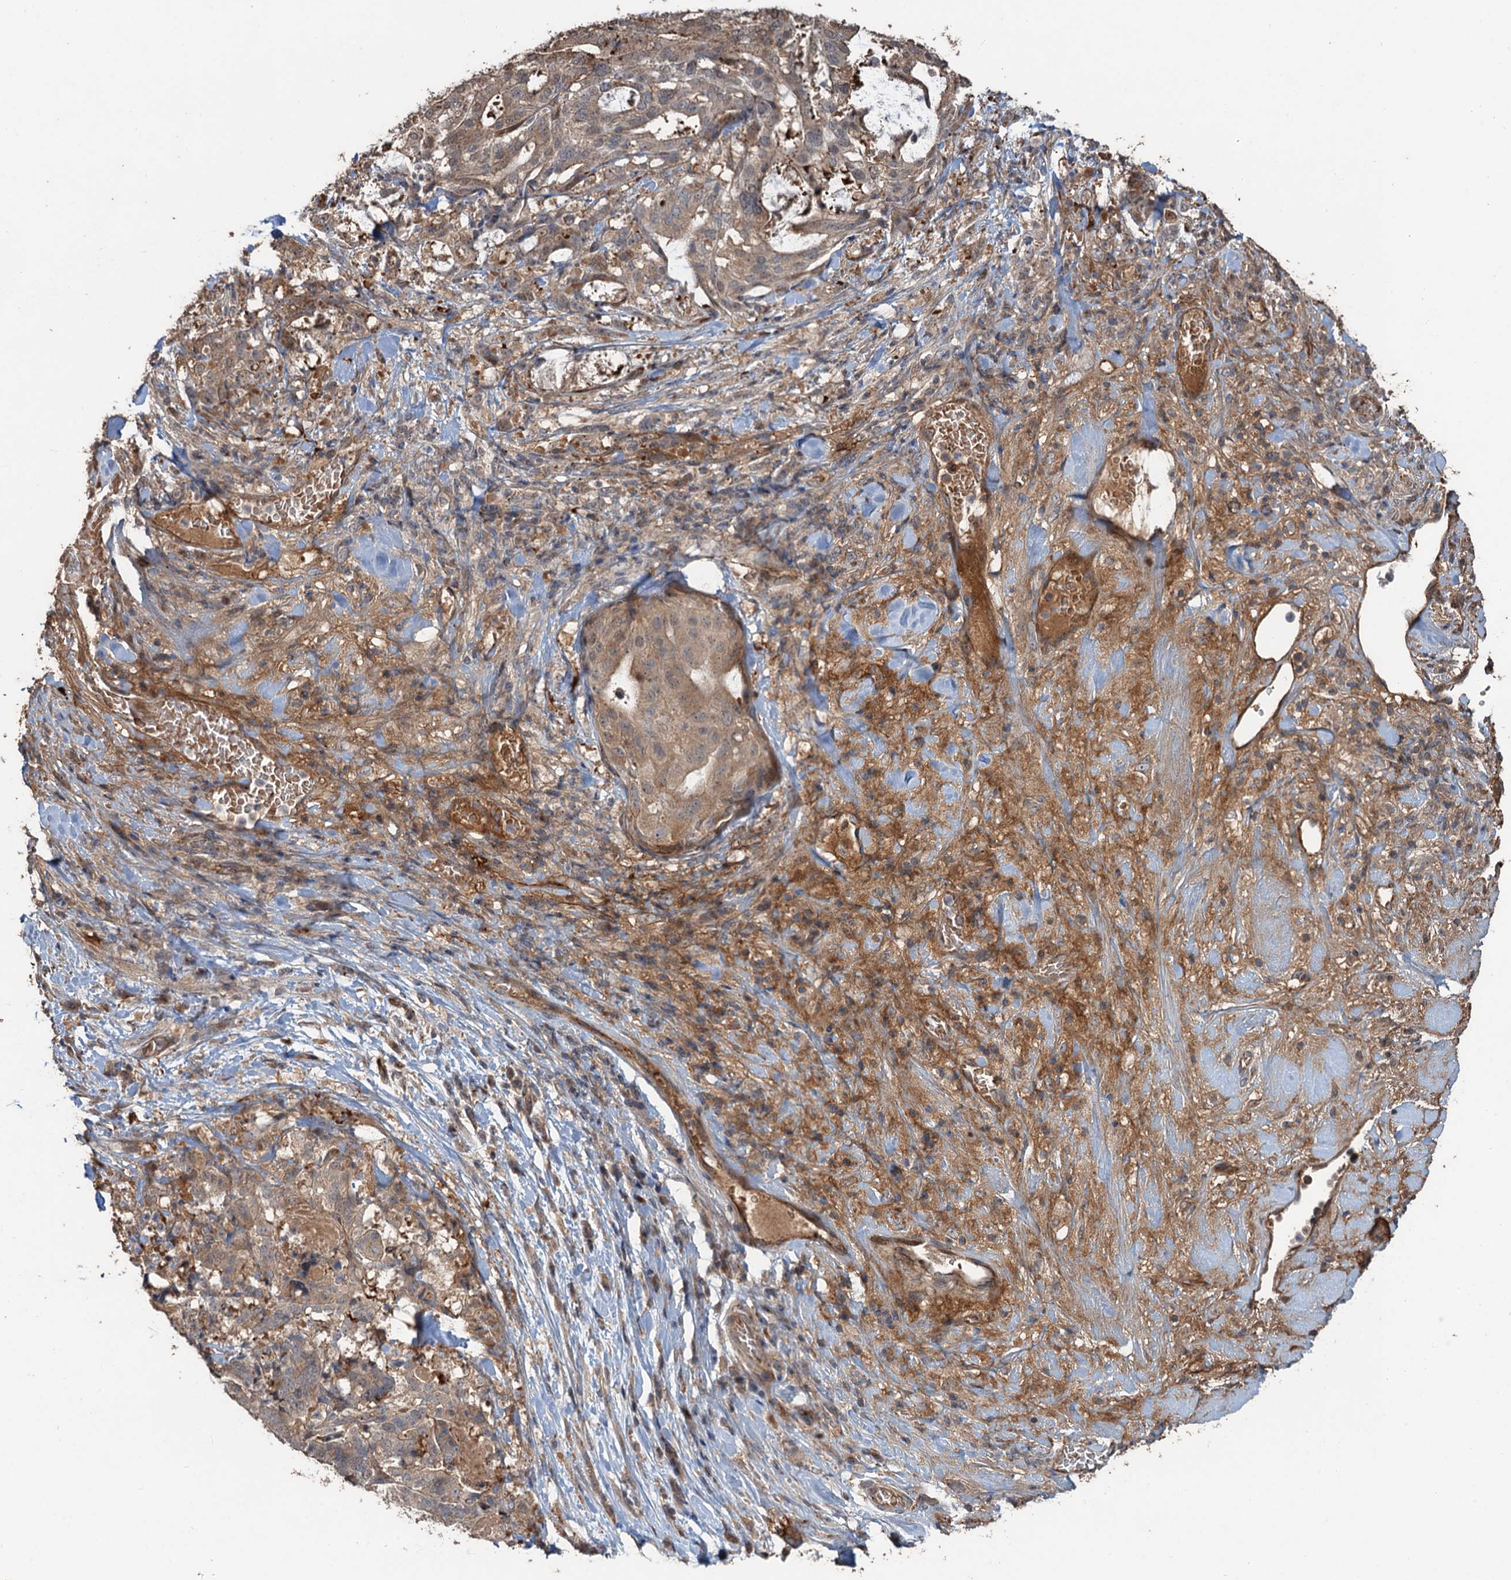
{"staining": {"intensity": "moderate", "quantity": ">75%", "location": "cytoplasmic/membranous"}, "tissue": "stomach cancer", "cell_type": "Tumor cells", "image_type": "cancer", "snomed": [{"axis": "morphology", "description": "Adenocarcinoma, NOS"}, {"axis": "topography", "description": "Stomach"}], "caption": "Human stomach cancer stained for a protein (brown) demonstrates moderate cytoplasmic/membranous positive expression in about >75% of tumor cells.", "gene": "DEXI", "patient": {"sex": "male", "age": 48}}